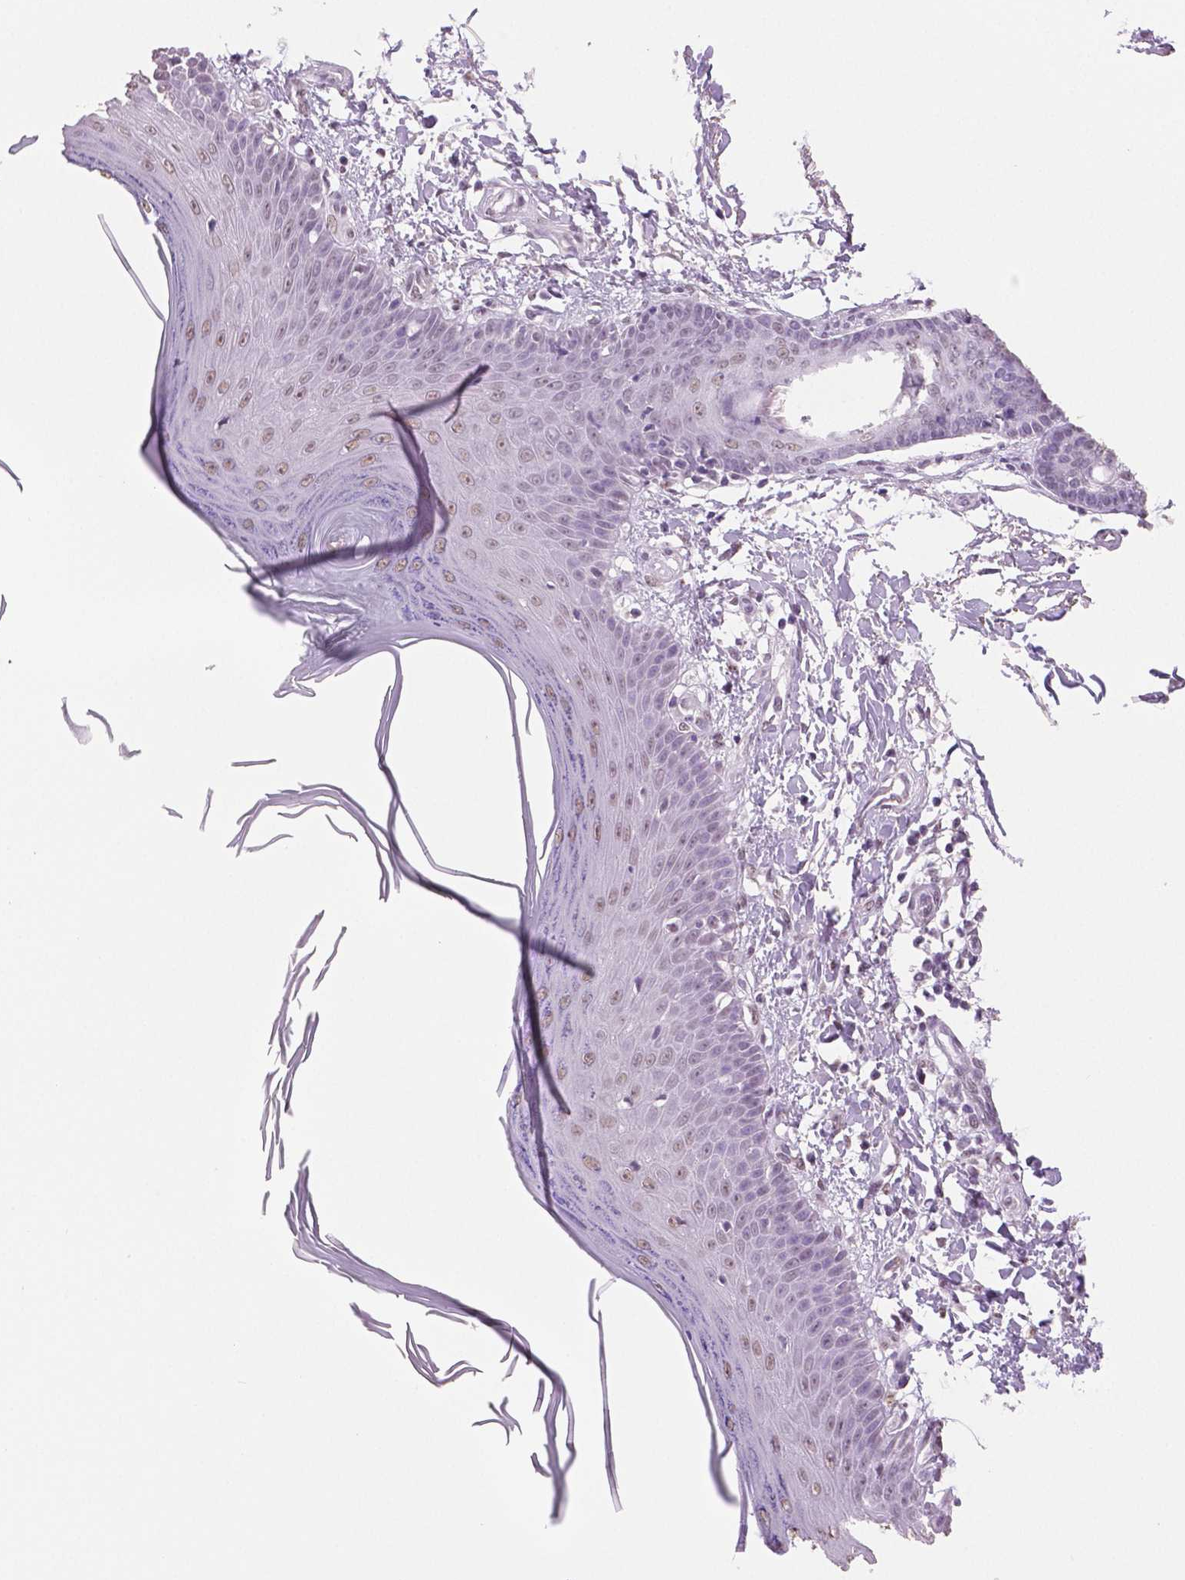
{"staining": {"intensity": "negative", "quantity": "none", "location": "none"}, "tissue": "skin", "cell_type": "Fibroblasts", "image_type": "normal", "snomed": [{"axis": "morphology", "description": "Normal tissue, NOS"}, {"axis": "topography", "description": "Skin"}], "caption": "There is no significant expression in fibroblasts of skin. (DAB immunohistochemistry (IHC) with hematoxylin counter stain).", "gene": "IGF2BP1", "patient": {"sex": "female", "age": 62}}